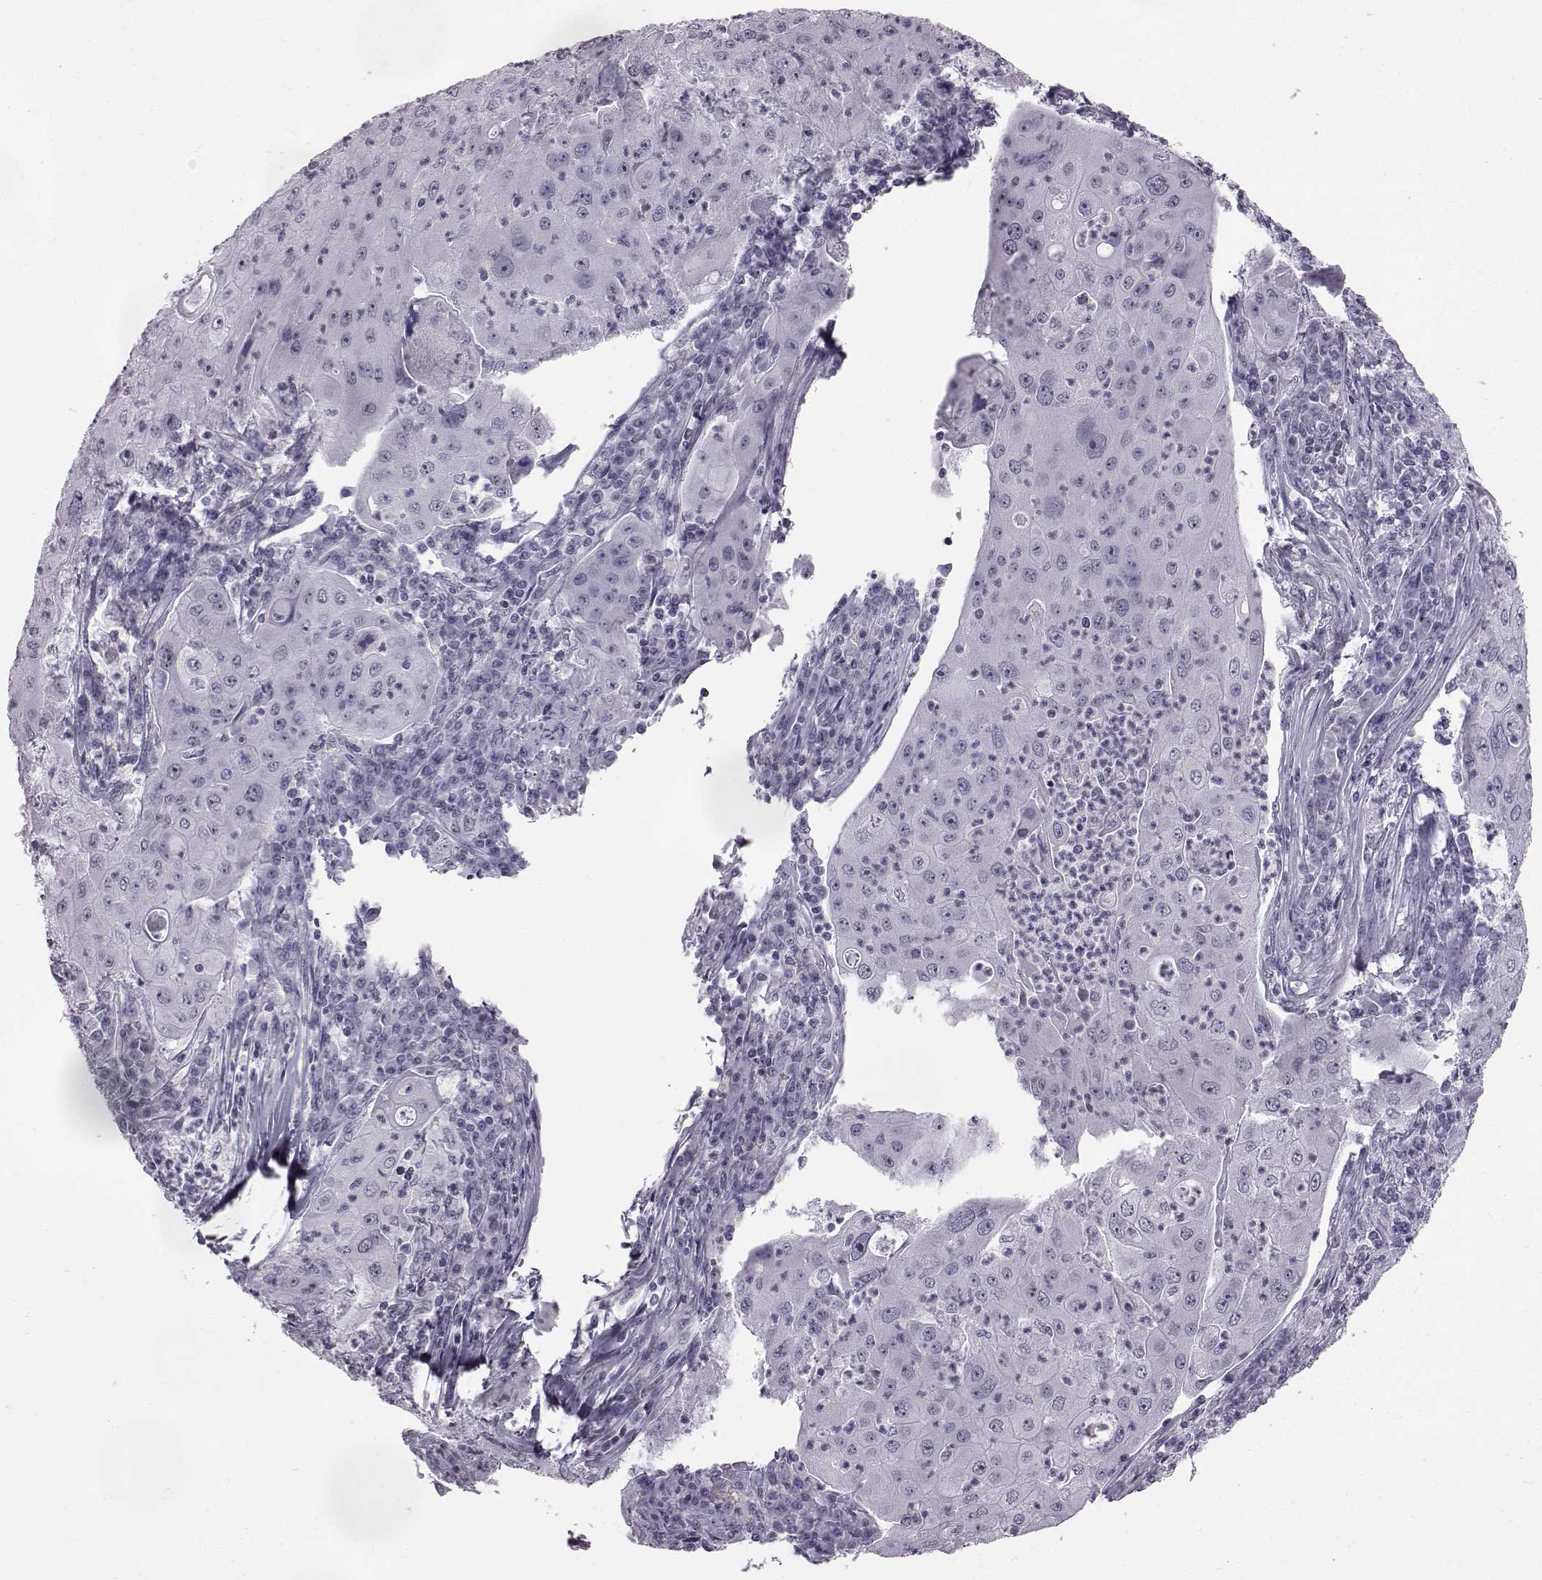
{"staining": {"intensity": "negative", "quantity": "none", "location": "none"}, "tissue": "lung cancer", "cell_type": "Tumor cells", "image_type": "cancer", "snomed": [{"axis": "morphology", "description": "Squamous cell carcinoma, NOS"}, {"axis": "topography", "description": "Lung"}], "caption": "Human lung cancer stained for a protein using immunohistochemistry shows no positivity in tumor cells.", "gene": "ADGRG2", "patient": {"sex": "female", "age": 59}}